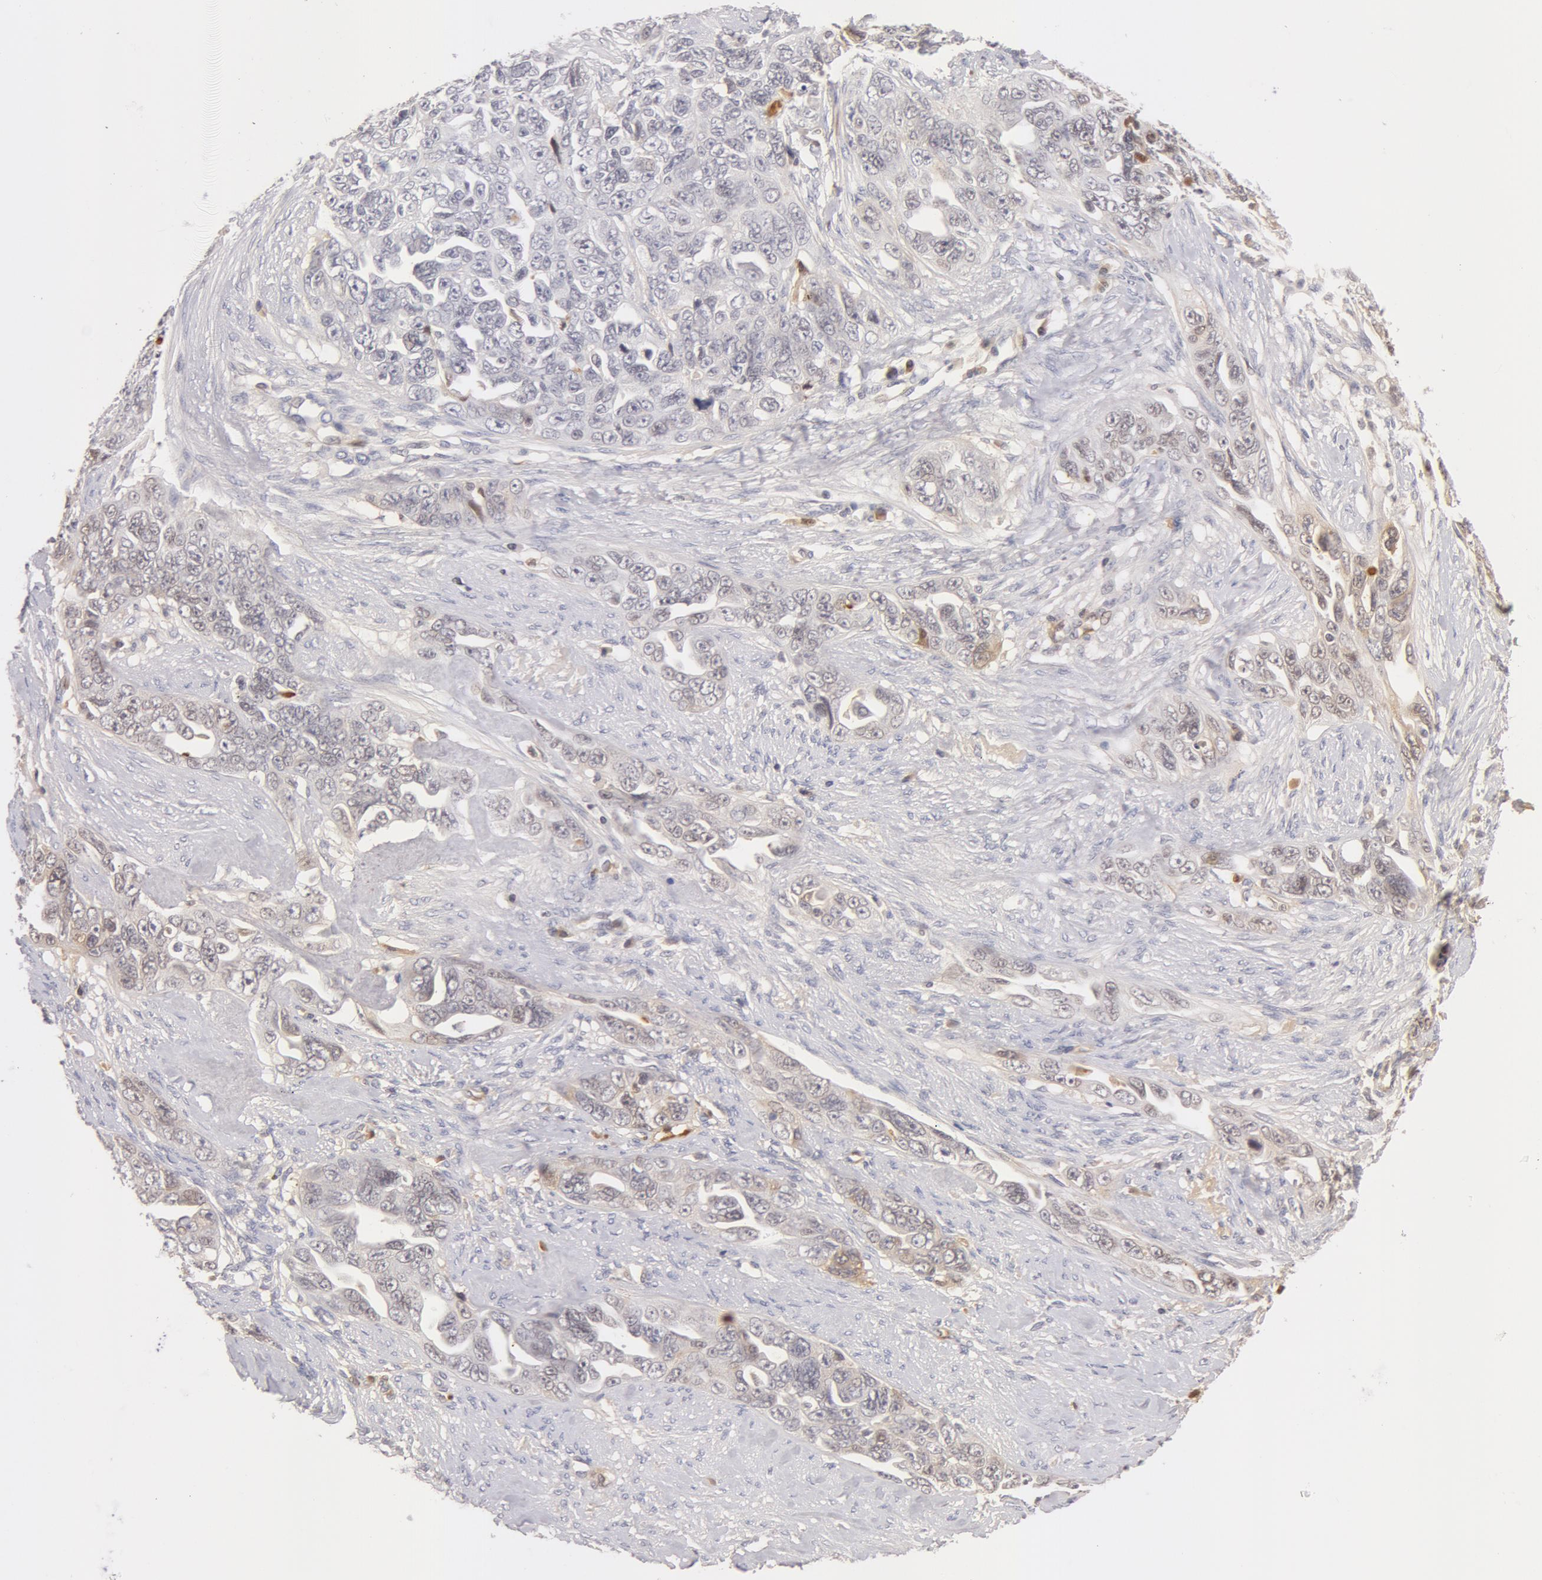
{"staining": {"intensity": "negative", "quantity": "none", "location": "none"}, "tissue": "ovarian cancer", "cell_type": "Tumor cells", "image_type": "cancer", "snomed": [{"axis": "morphology", "description": "Cystadenocarcinoma, serous, NOS"}, {"axis": "topography", "description": "Ovary"}], "caption": "Tumor cells are negative for brown protein staining in ovarian serous cystadenocarcinoma.", "gene": "AHSG", "patient": {"sex": "female", "age": 63}}